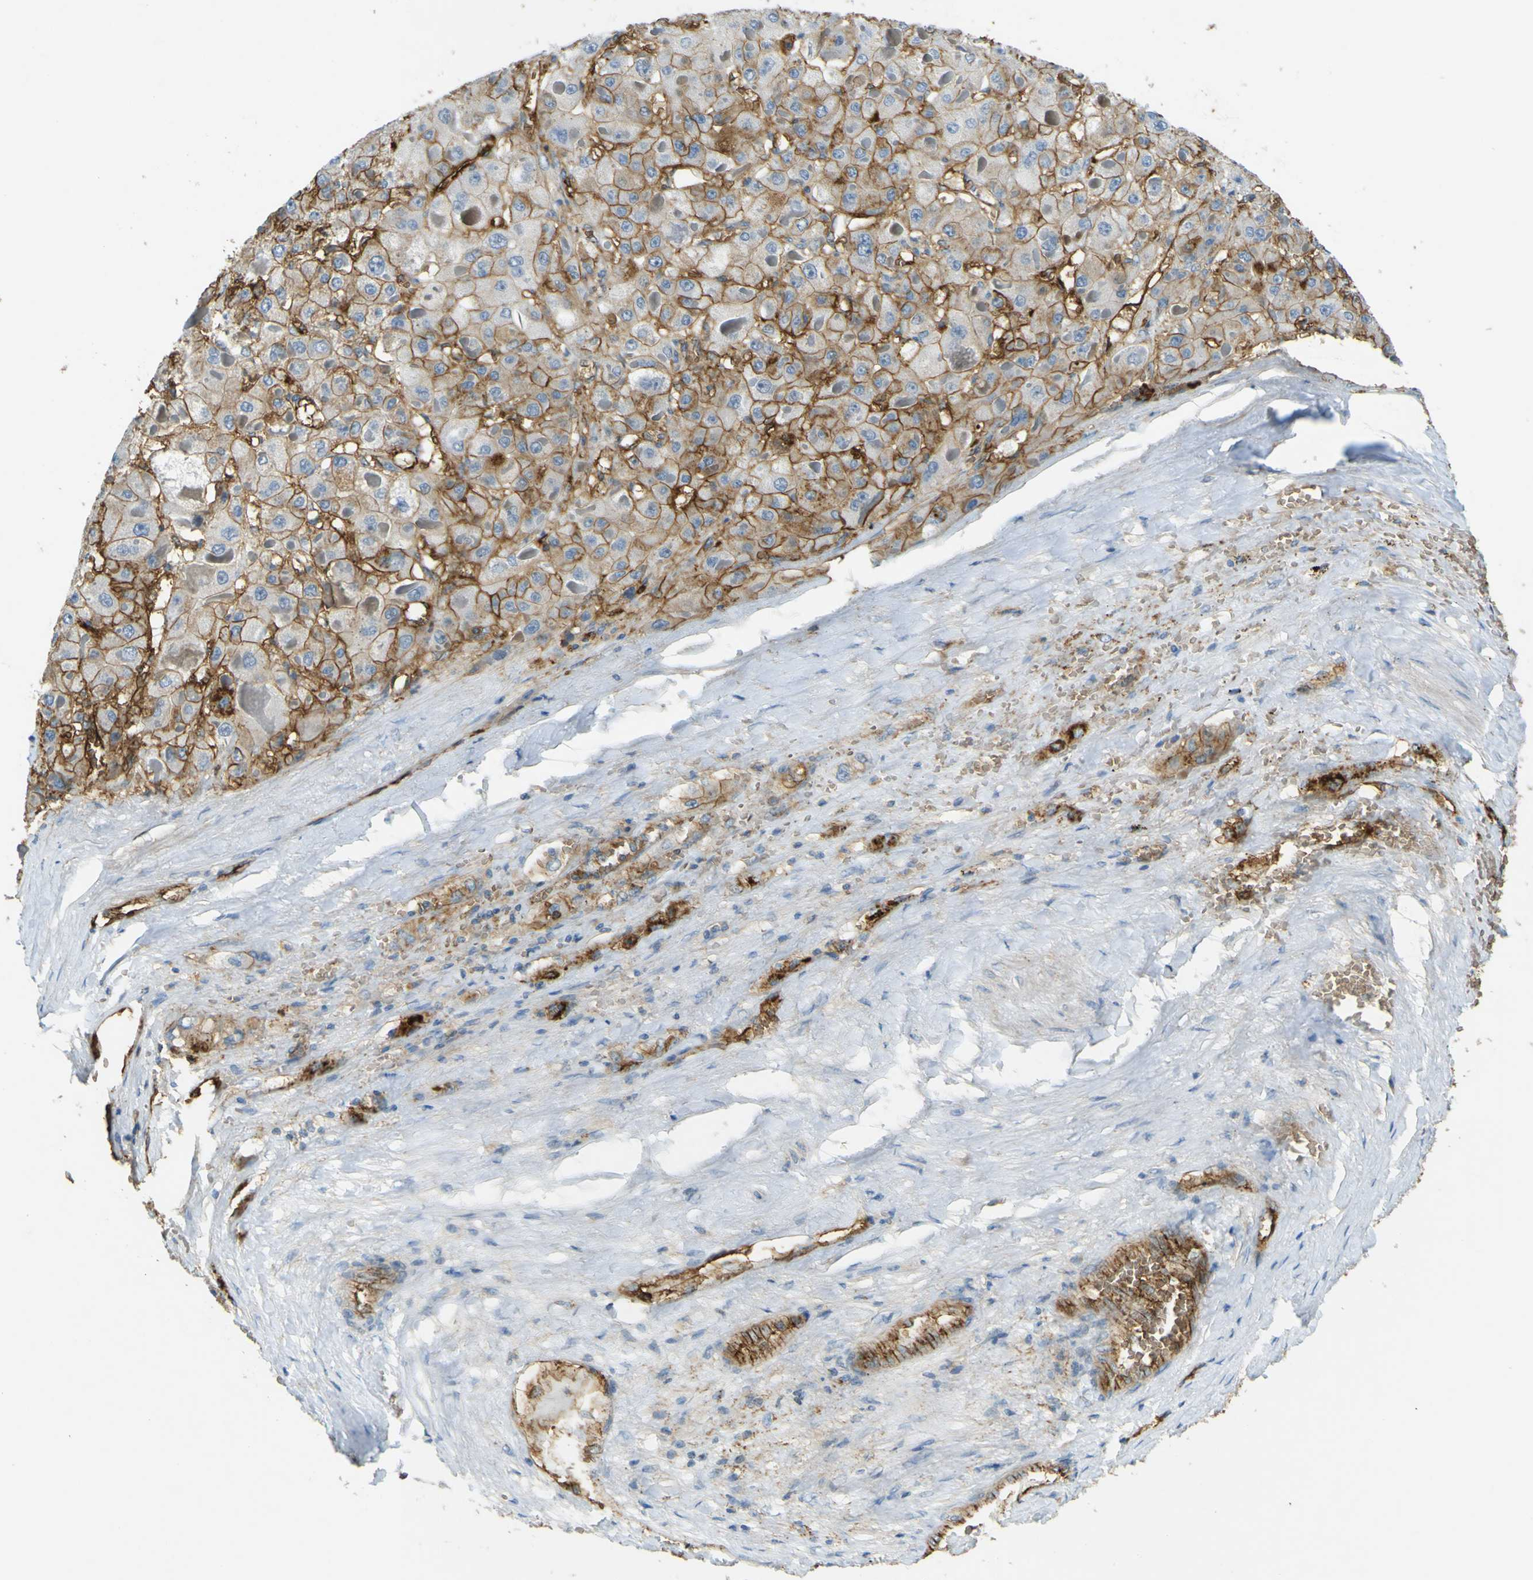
{"staining": {"intensity": "moderate", "quantity": "25%-75%", "location": "cytoplasmic/membranous"}, "tissue": "liver cancer", "cell_type": "Tumor cells", "image_type": "cancer", "snomed": [{"axis": "morphology", "description": "Carcinoma, Hepatocellular, NOS"}, {"axis": "topography", "description": "Liver"}], "caption": "A micrograph showing moderate cytoplasmic/membranous positivity in approximately 25%-75% of tumor cells in liver cancer, as visualized by brown immunohistochemical staining.", "gene": "PLXDC1", "patient": {"sex": "female", "age": 73}}